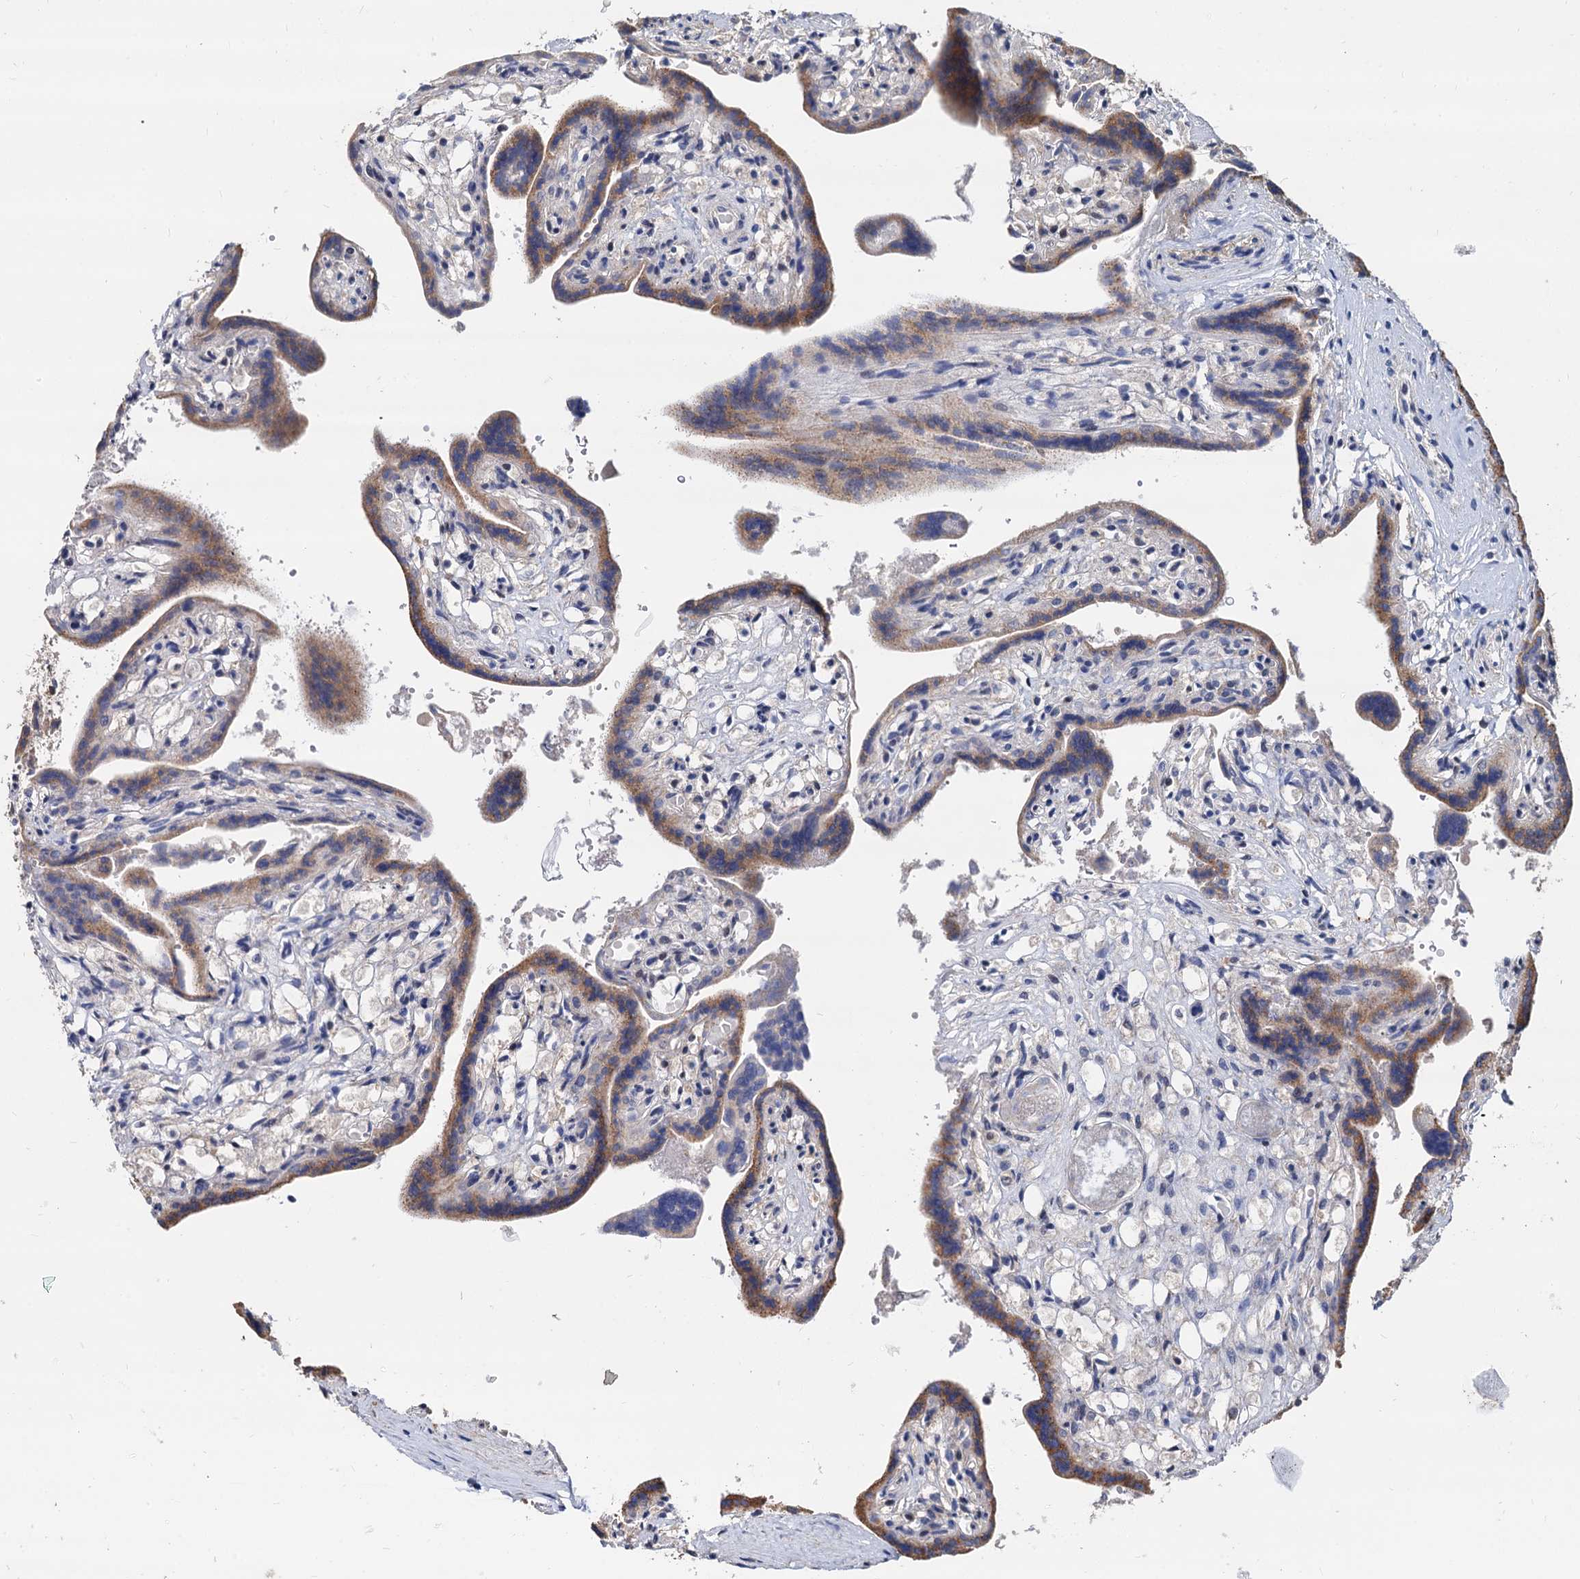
{"staining": {"intensity": "weak", "quantity": "25%-75%", "location": "cytoplasmic/membranous"}, "tissue": "placenta", "cell_type": "Trophoblastic cells", "image_type": "normal", "snomed": [{"axis": "morphology", "description": "Normal tissue, NOS"}, {"axis": "topography", "description": "Placenta"}], "caption": "Brown immunohistochemical staining in unremarkable human placenta demonstrates weak cytoplasmic/membranous staining in about 25%-75% of trophoblastic cells. The staining was performed using DAB to visualize the protein expression in brown, while the nuclei were stained in blue with hematoxylin (Magnification: 20x).", "gene": "PSMD4", "patient": {"sex": "female", "age": 37}}